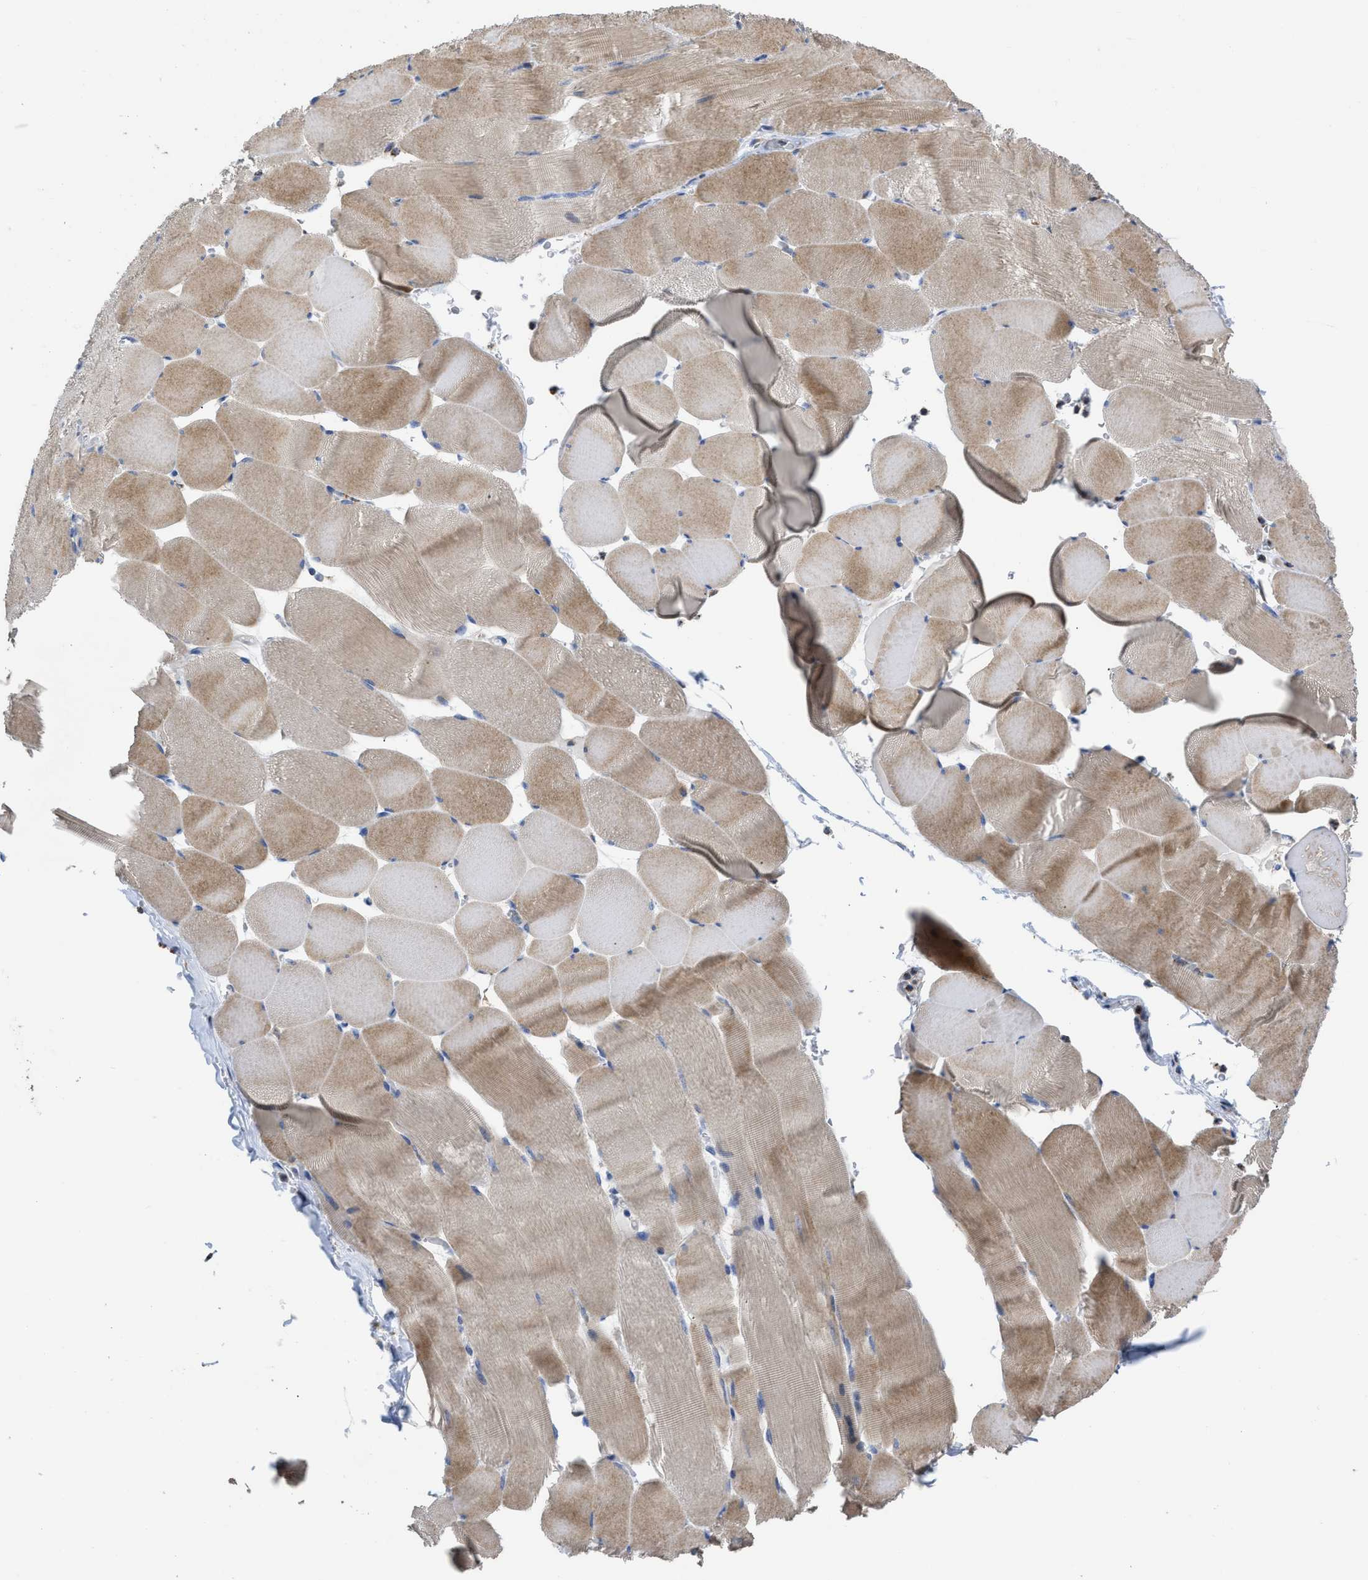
{"staining": {"intensity": "moderate", "quantity": ">75%", "location": "cytoplasmic/membranous"}, "tissue": "skeletal muscle", "cell_type": "Myocytes", "image_type": "normal", "snomed": [{"axis": "morphology", "description": "Normal tissue, NOS"}, {"axis": "topography", "description": "Skeletal muscle"}], "caption": "High-magnification brightfield microscopy of benign skeletal muscle stained with DAB (3,3'-diaminobenzidine) (brown) and counterstained with hematoxylin (blue). myocytes exhibit moderate cytoplasmic/membranous positivity is identified in approximately>75% of cells.", "gene": "AK2", "patient": {"sex": "male", "age": 62}}